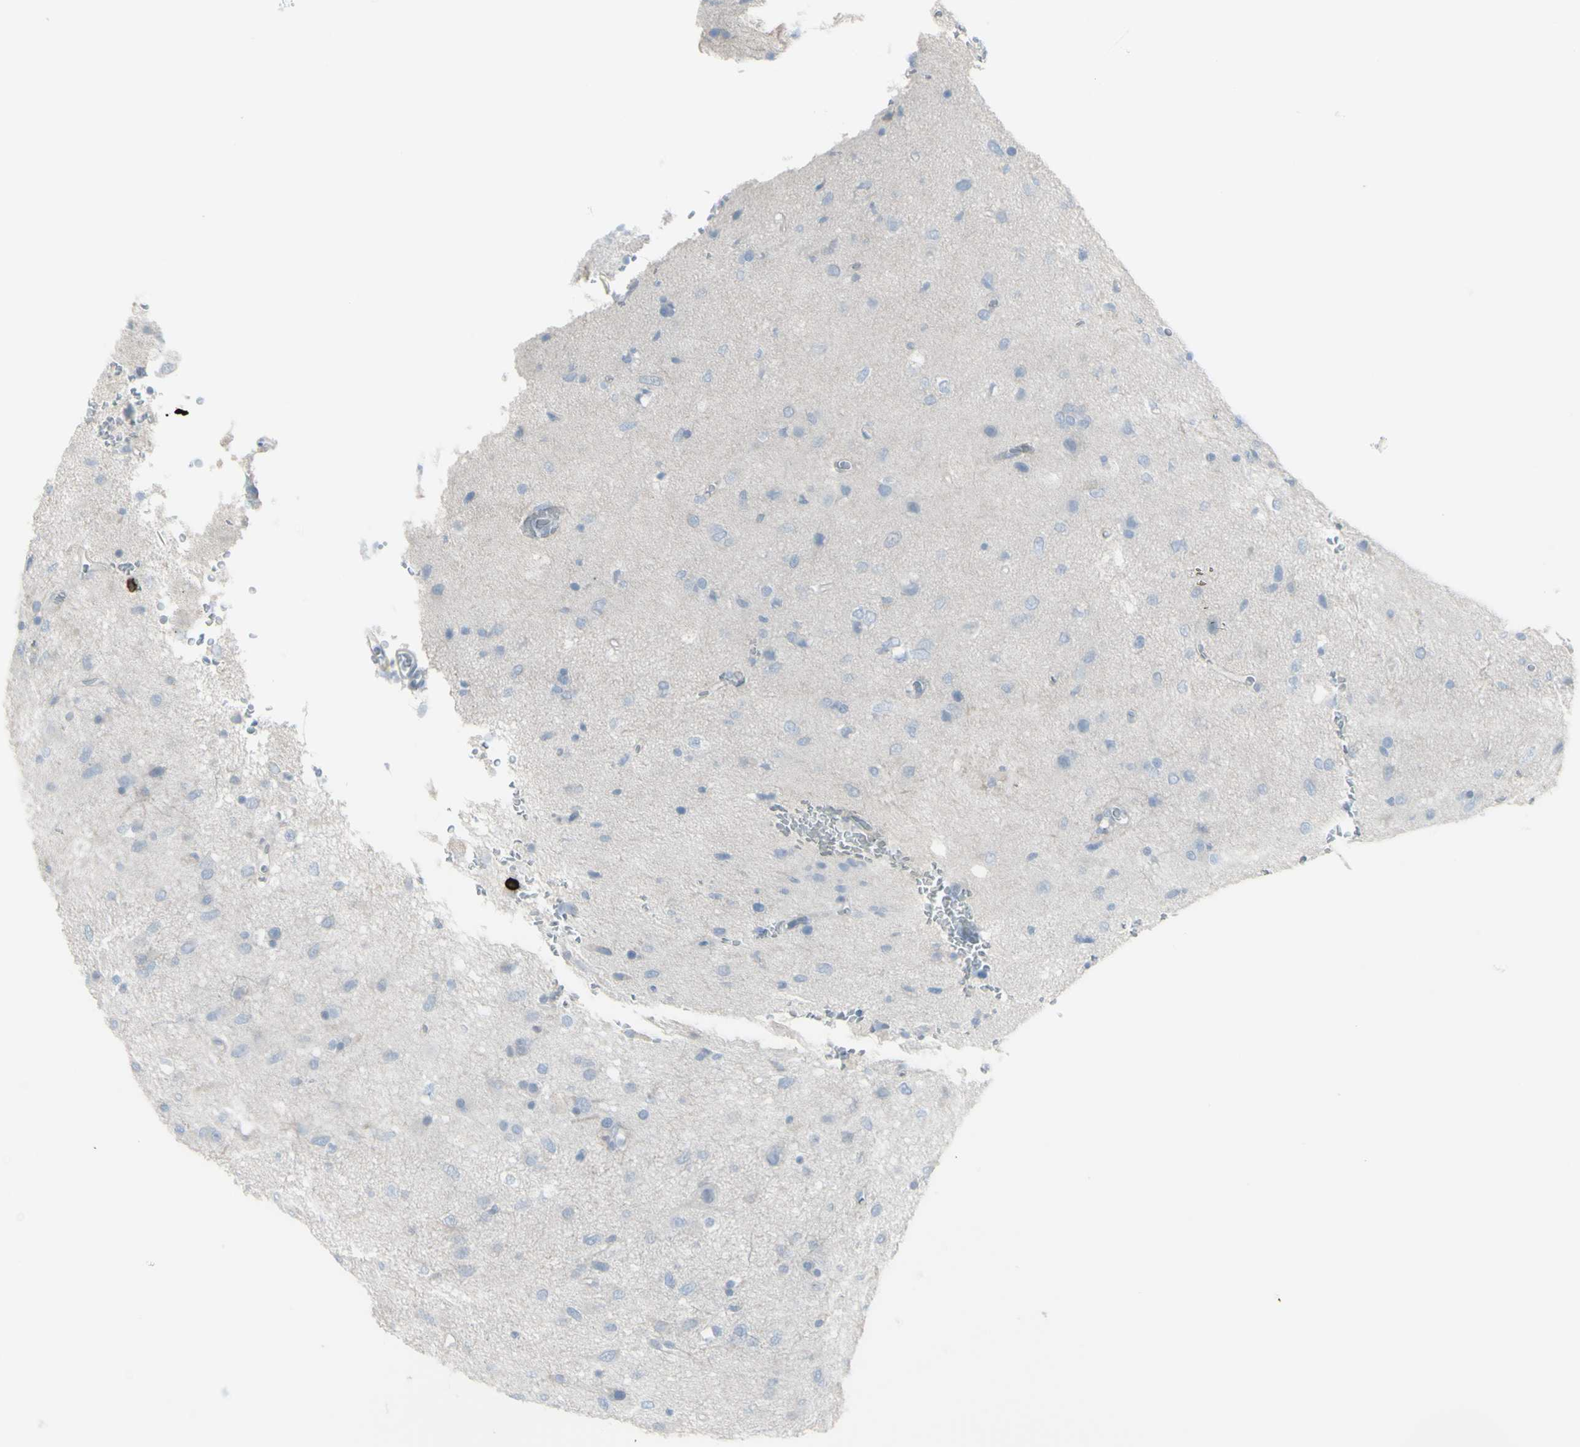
{"staining": {"intensity": "negative", "quantity": "none", "location": "none"}, "tissue": "glioma", "cell_type": "Tumor cells", "image_type": "cancer", "snomed": [{"axis": "morphology", "description": "Glioma, malignant, Low grade"}, {"axis": "topography", "description": "Brain"}], "caption": "Human malignant glioma (low-grade) stained for a protein using immunohistochemistry displays no positivity in tumor cells.", "gene": "CD247", "patient": {"sex": "male", "age": 77}}